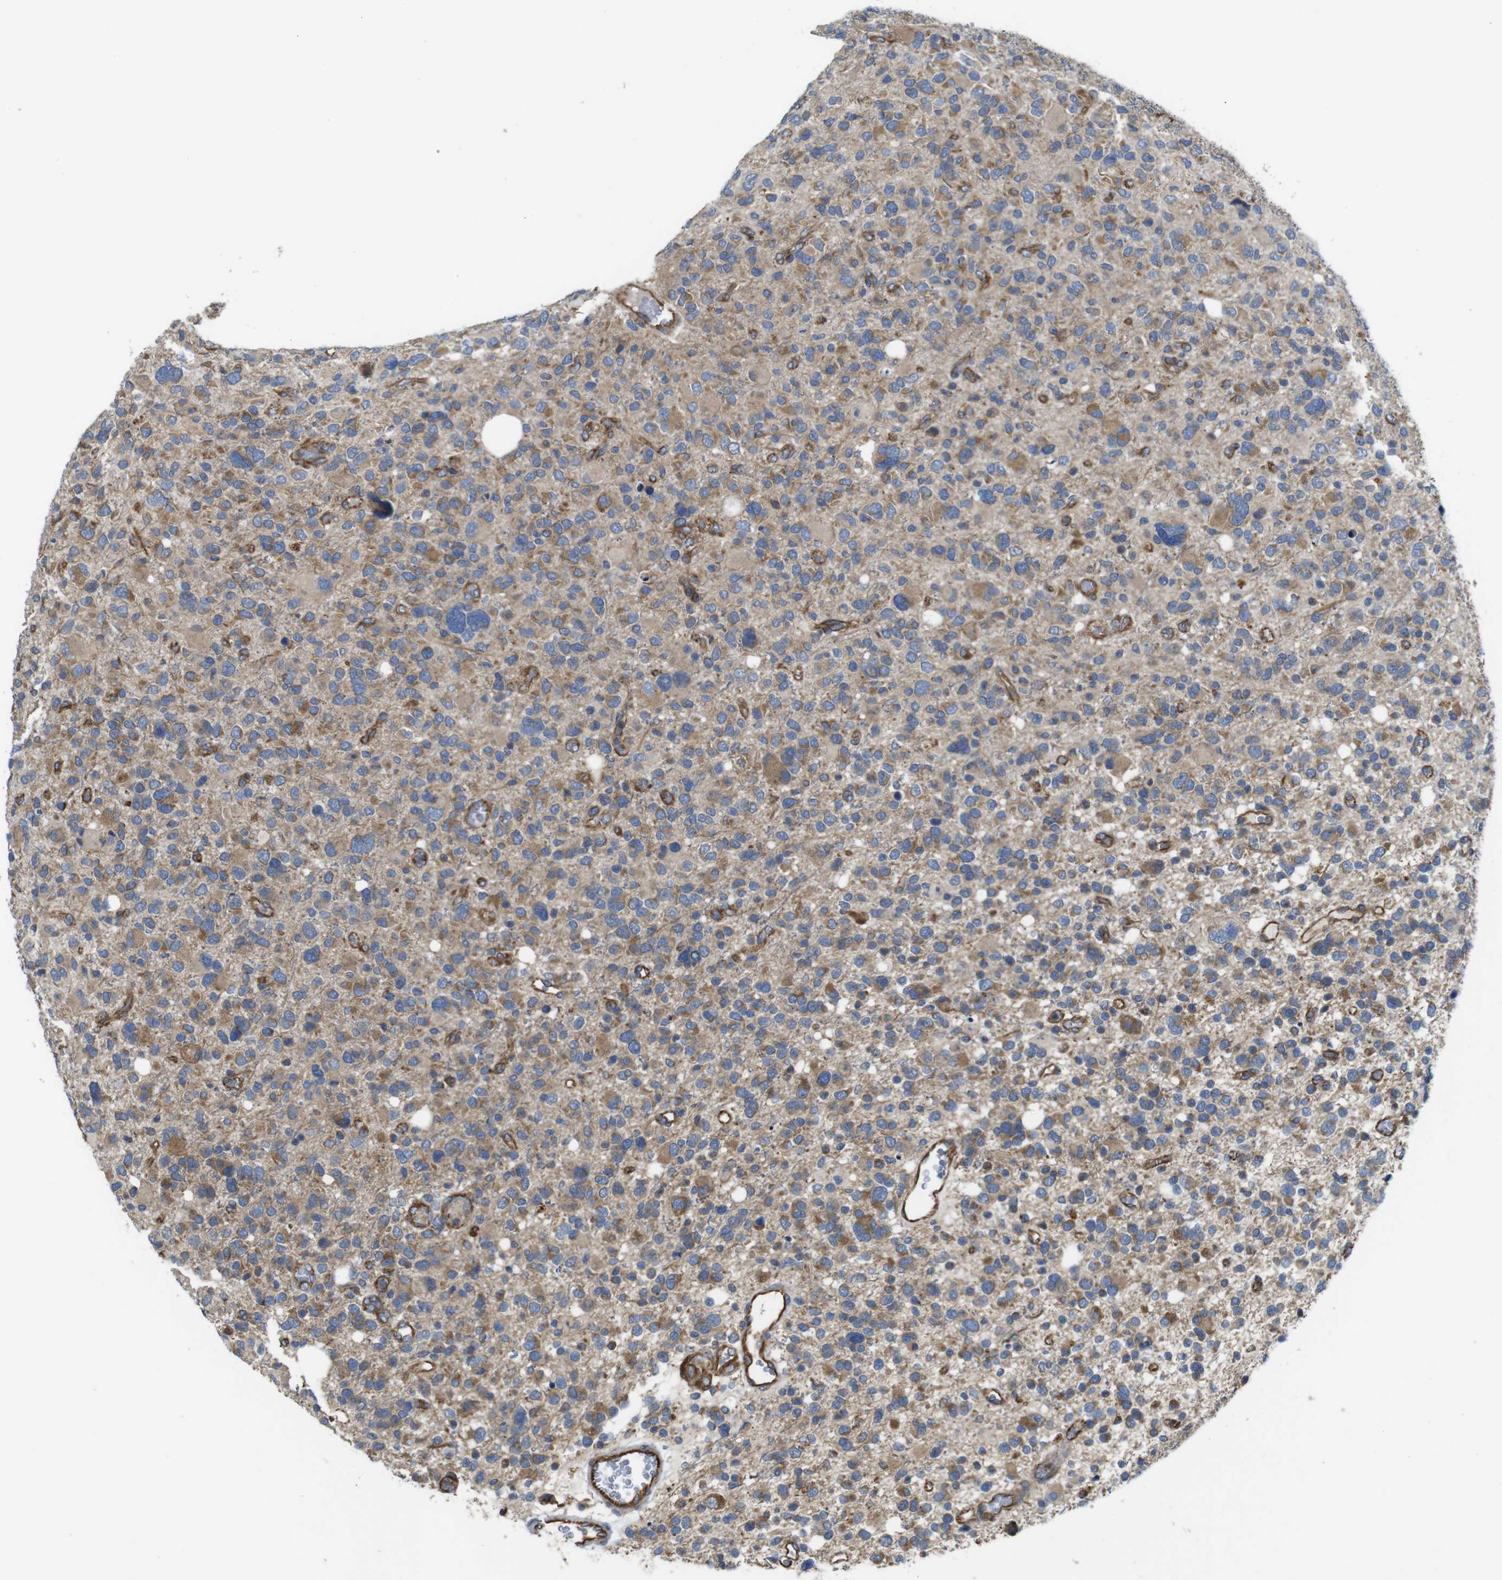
{"staining": {"intensity": "moderate", "quantity": ">75%", "location": "cytoplasmic/membranous"}, "tissue": "glioma", "cell_type": "Tumor cells", "image_type": "cancer", "snomed": [{"axis": "morphology", "description": "Glioma, malignant, High grade"}, {"axis": "topography", "description": "Brain"}], "caption": "Brown immunohistochemical staining in human glioma shows moderate cytoplasmic/membranous positivity in approximately >75% of tumor cells.", "gene": "POMK", "patient": {"sex": "male", "age": 48}}